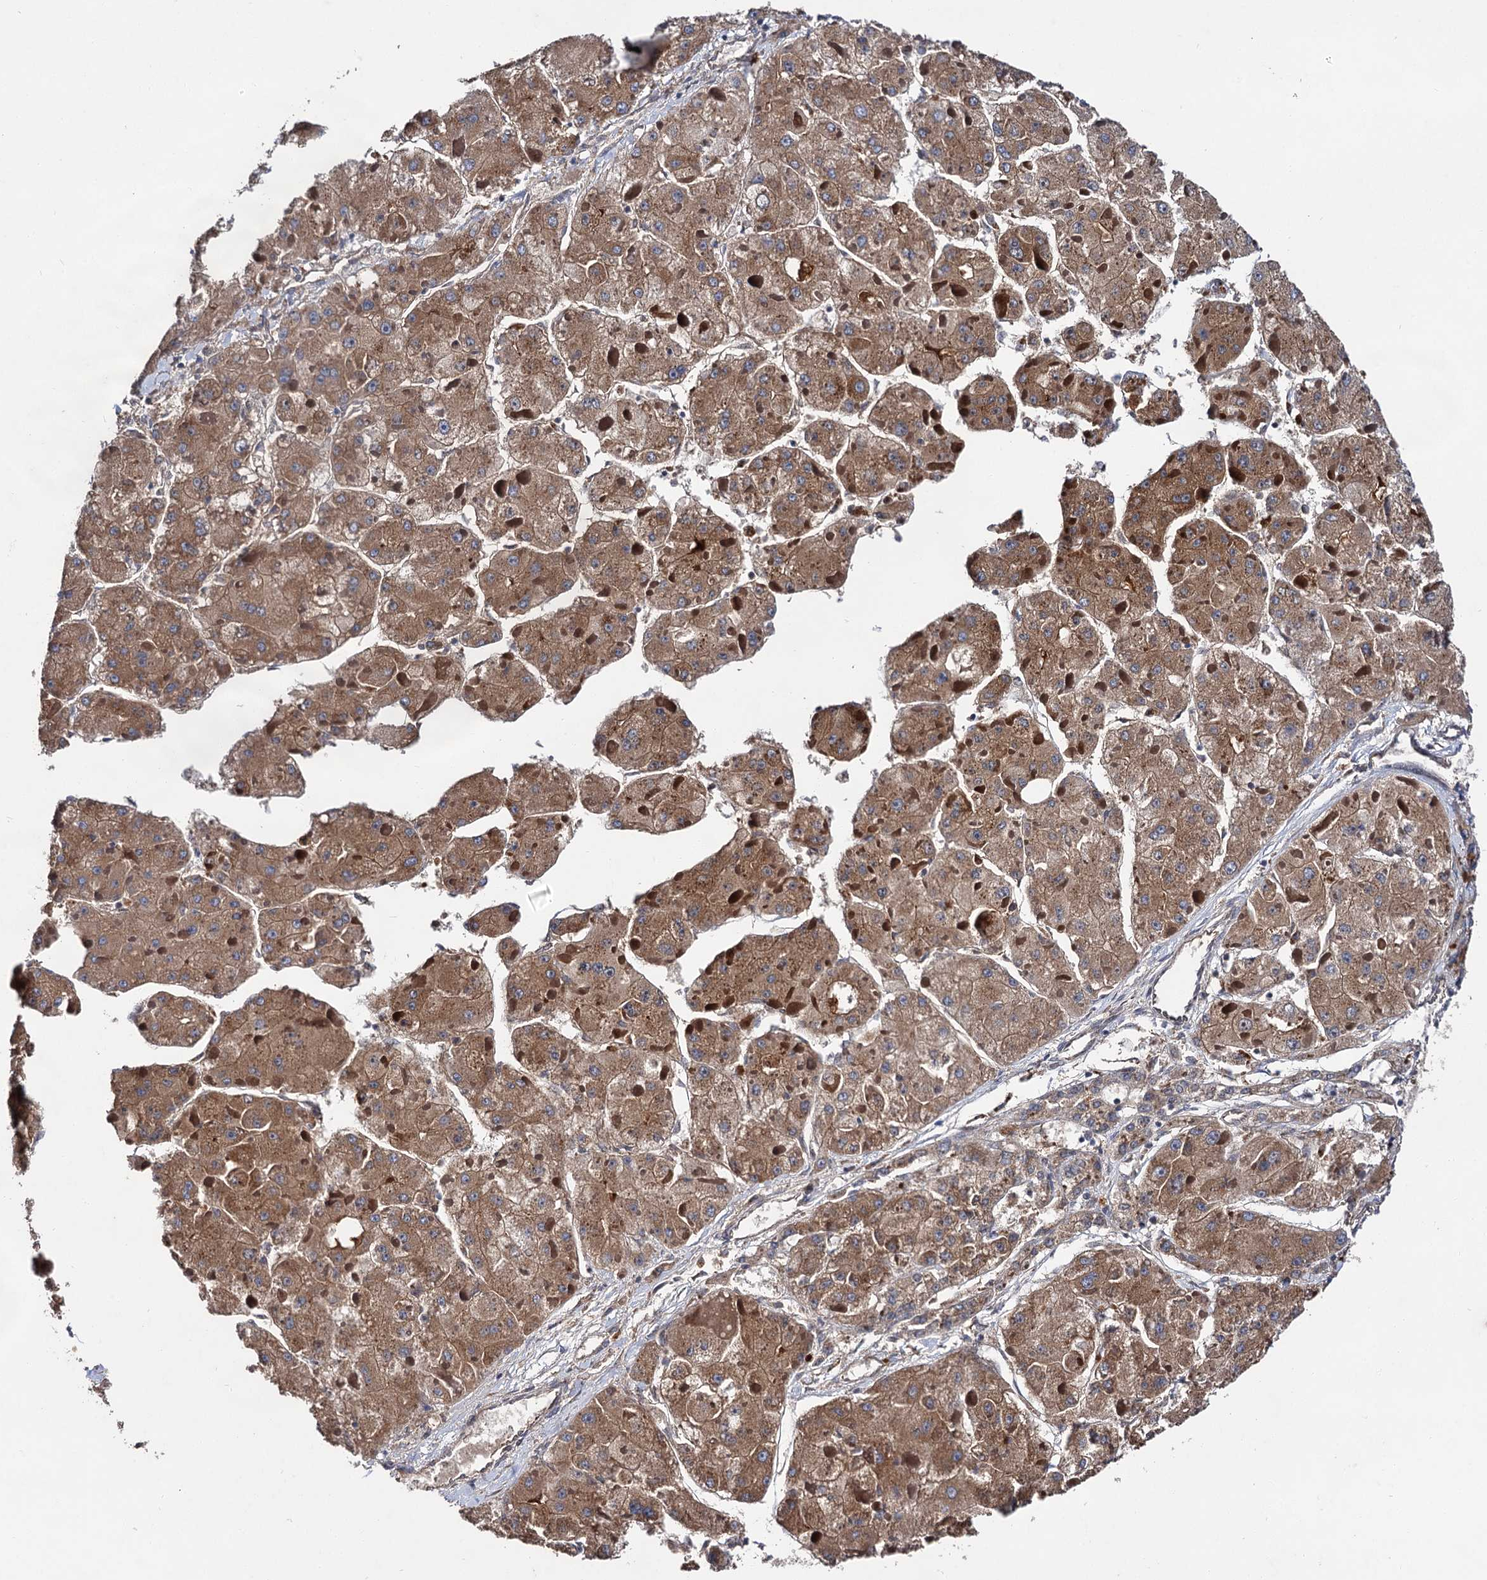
{"staining": {"intensity": "moderate", "quantity": ">75%", "location": "cytoplasmic/membranous"}, "tissue": "liver cancer", "cell_type": "Tumor cells", "image_type": "cancer", "snomed": [{"axis": "morphology", "description": "Carcinoma, Hepatocellular, NOS"}, {"axis": "topography", "description": "Liver"}], "caption": "A medium amount of moderate cytoplasmic/membranous expression is seen in approximately >75% of tumor cells in liver hepatocellular carcinoma tissue.", "gene": "NAA25", "patient": {"sex": "female", "age": 73}}